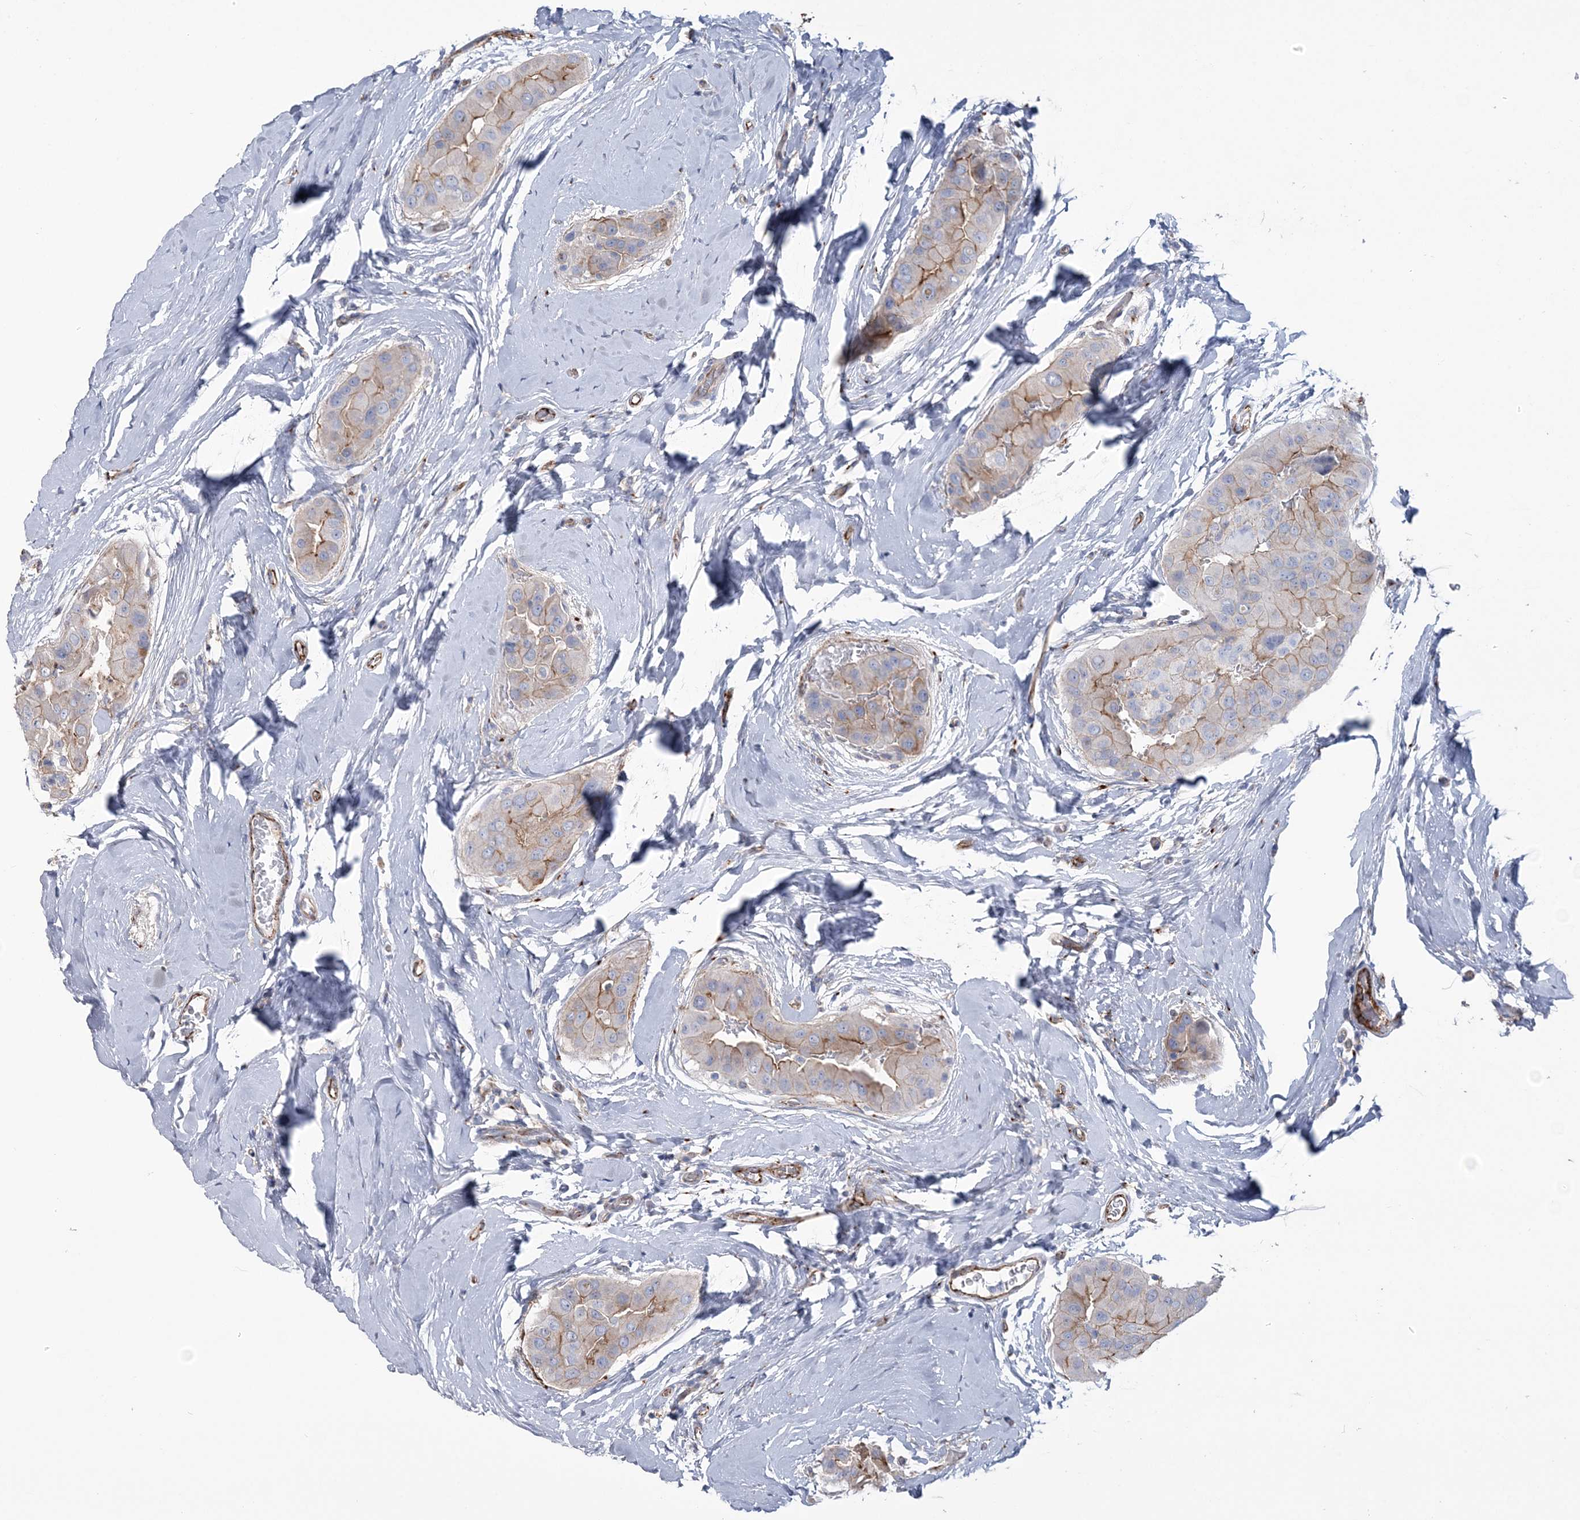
{"staining": {"intensity": "moderate", "quantity": "<25%", "location": "cytoplasmic/membranous"}, "tissue": "thyroid cancer", "cell_type": "Tumor cells", "image_type": "cancer", "snomed": [{"axis": "morphology", "description": "Papillary adenocarcinoma, NOS"}, {"axis": "topography", "description": "Thyroid gland"}], "caption": "Immunohistochemical staining of human thyroid cancer (papillary adenocarcinoma) shows moderate cytoplasmic/membranous protein positivity in approximately <25% of tumor cells.", "gene": "RAB11FIP5", "patient": {"sex": "male", "age": 33}}